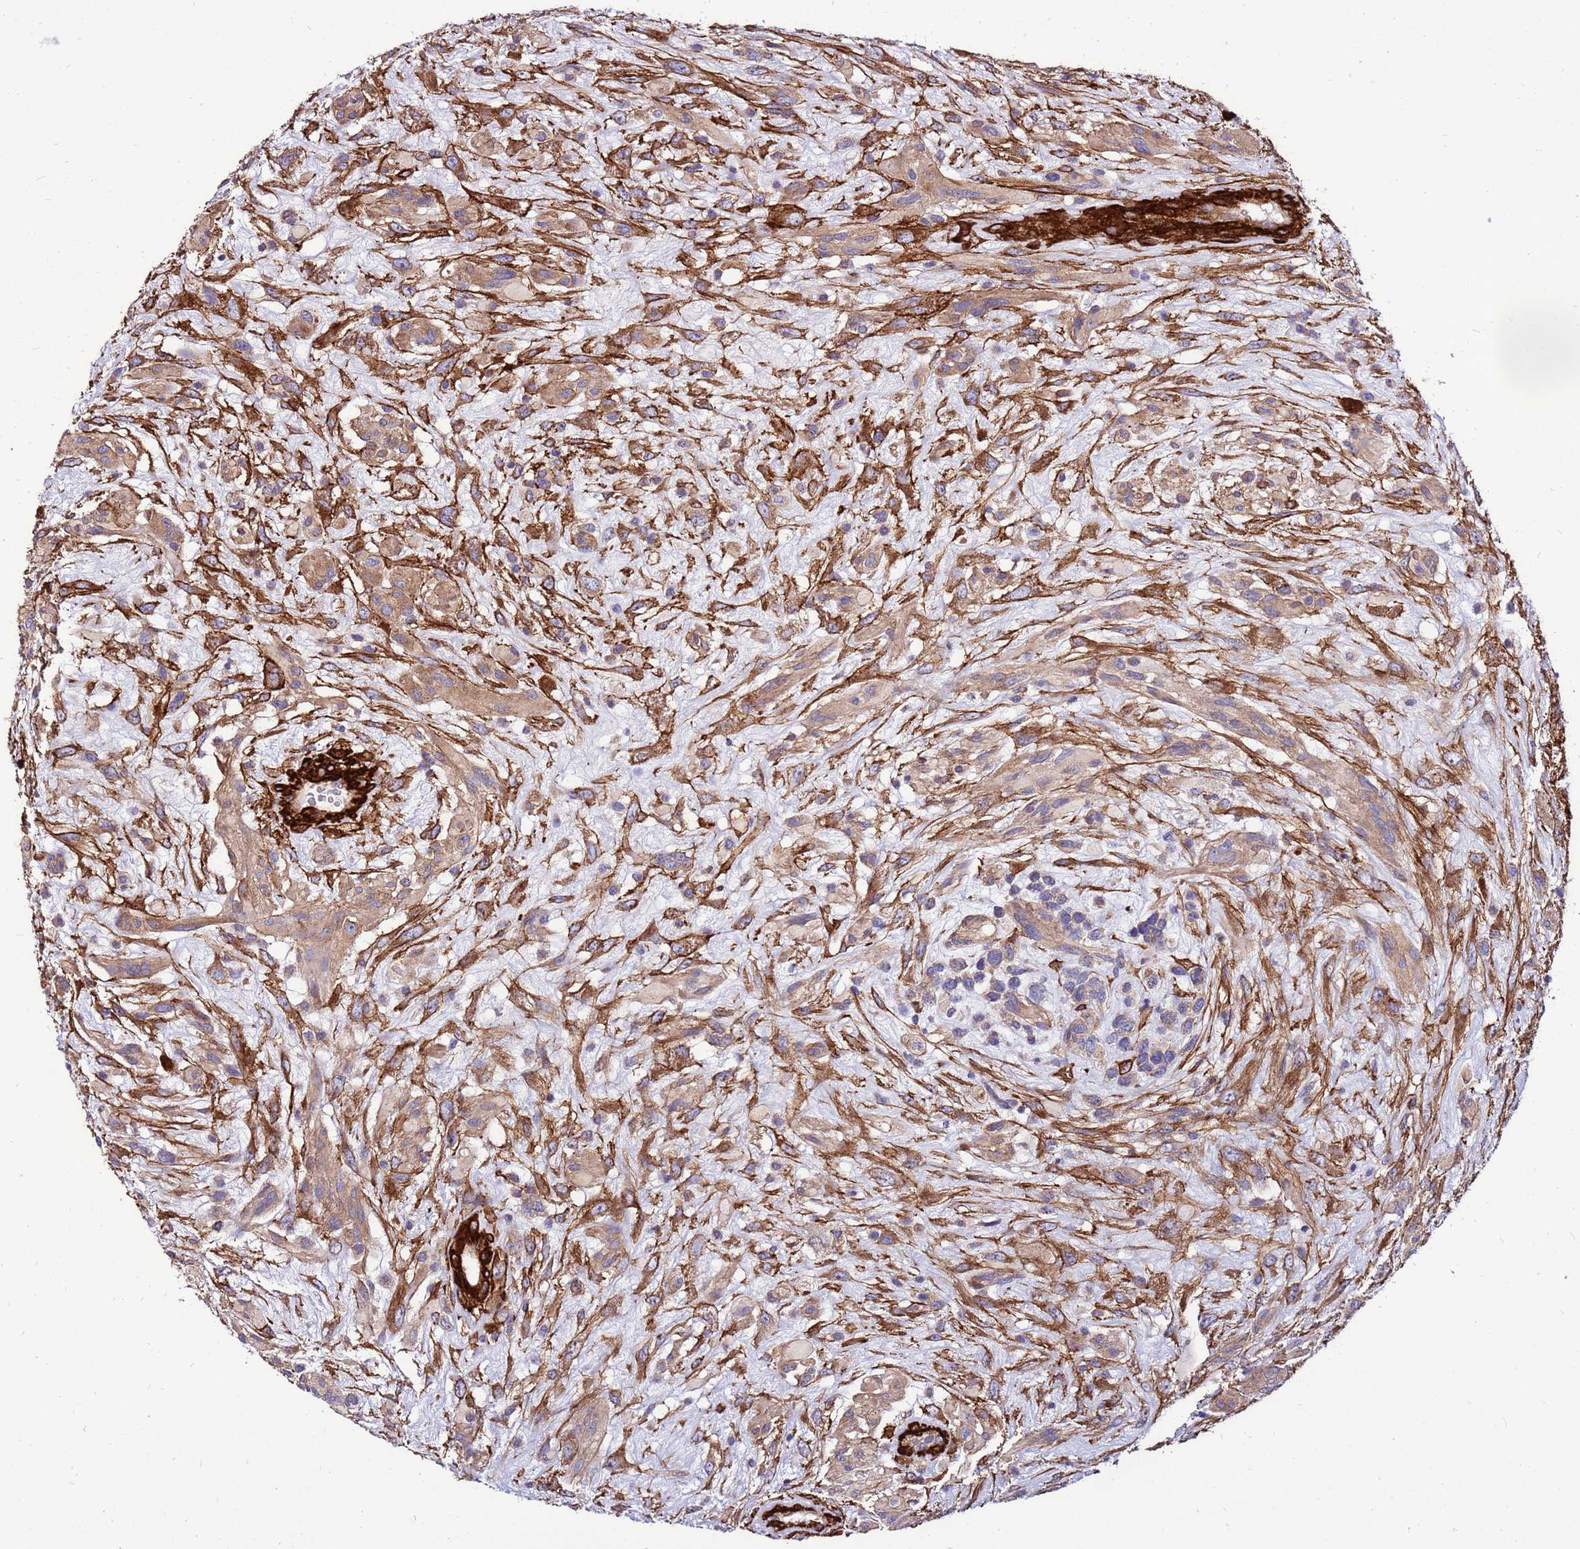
{"staining": {"intensity": "weak", "quantity": ">75%", "location": "cytoplasmic/membranous"}, "tissue": "glioma", "cell_type": "Tumor cells", "image_type": "cancer", "snomed": [{"axis": "morphology", "description": "Glioma, malignant, High grade"}, {"axis": "topography", "description": "Brain"}], "caption": "Tumor cells reveal weak cytoplasmic/membranous expression in about >75% of cells in high-grade glioma (malignant).", "gene": "EI24", "patient": {"sex": "male", "age": 61}}